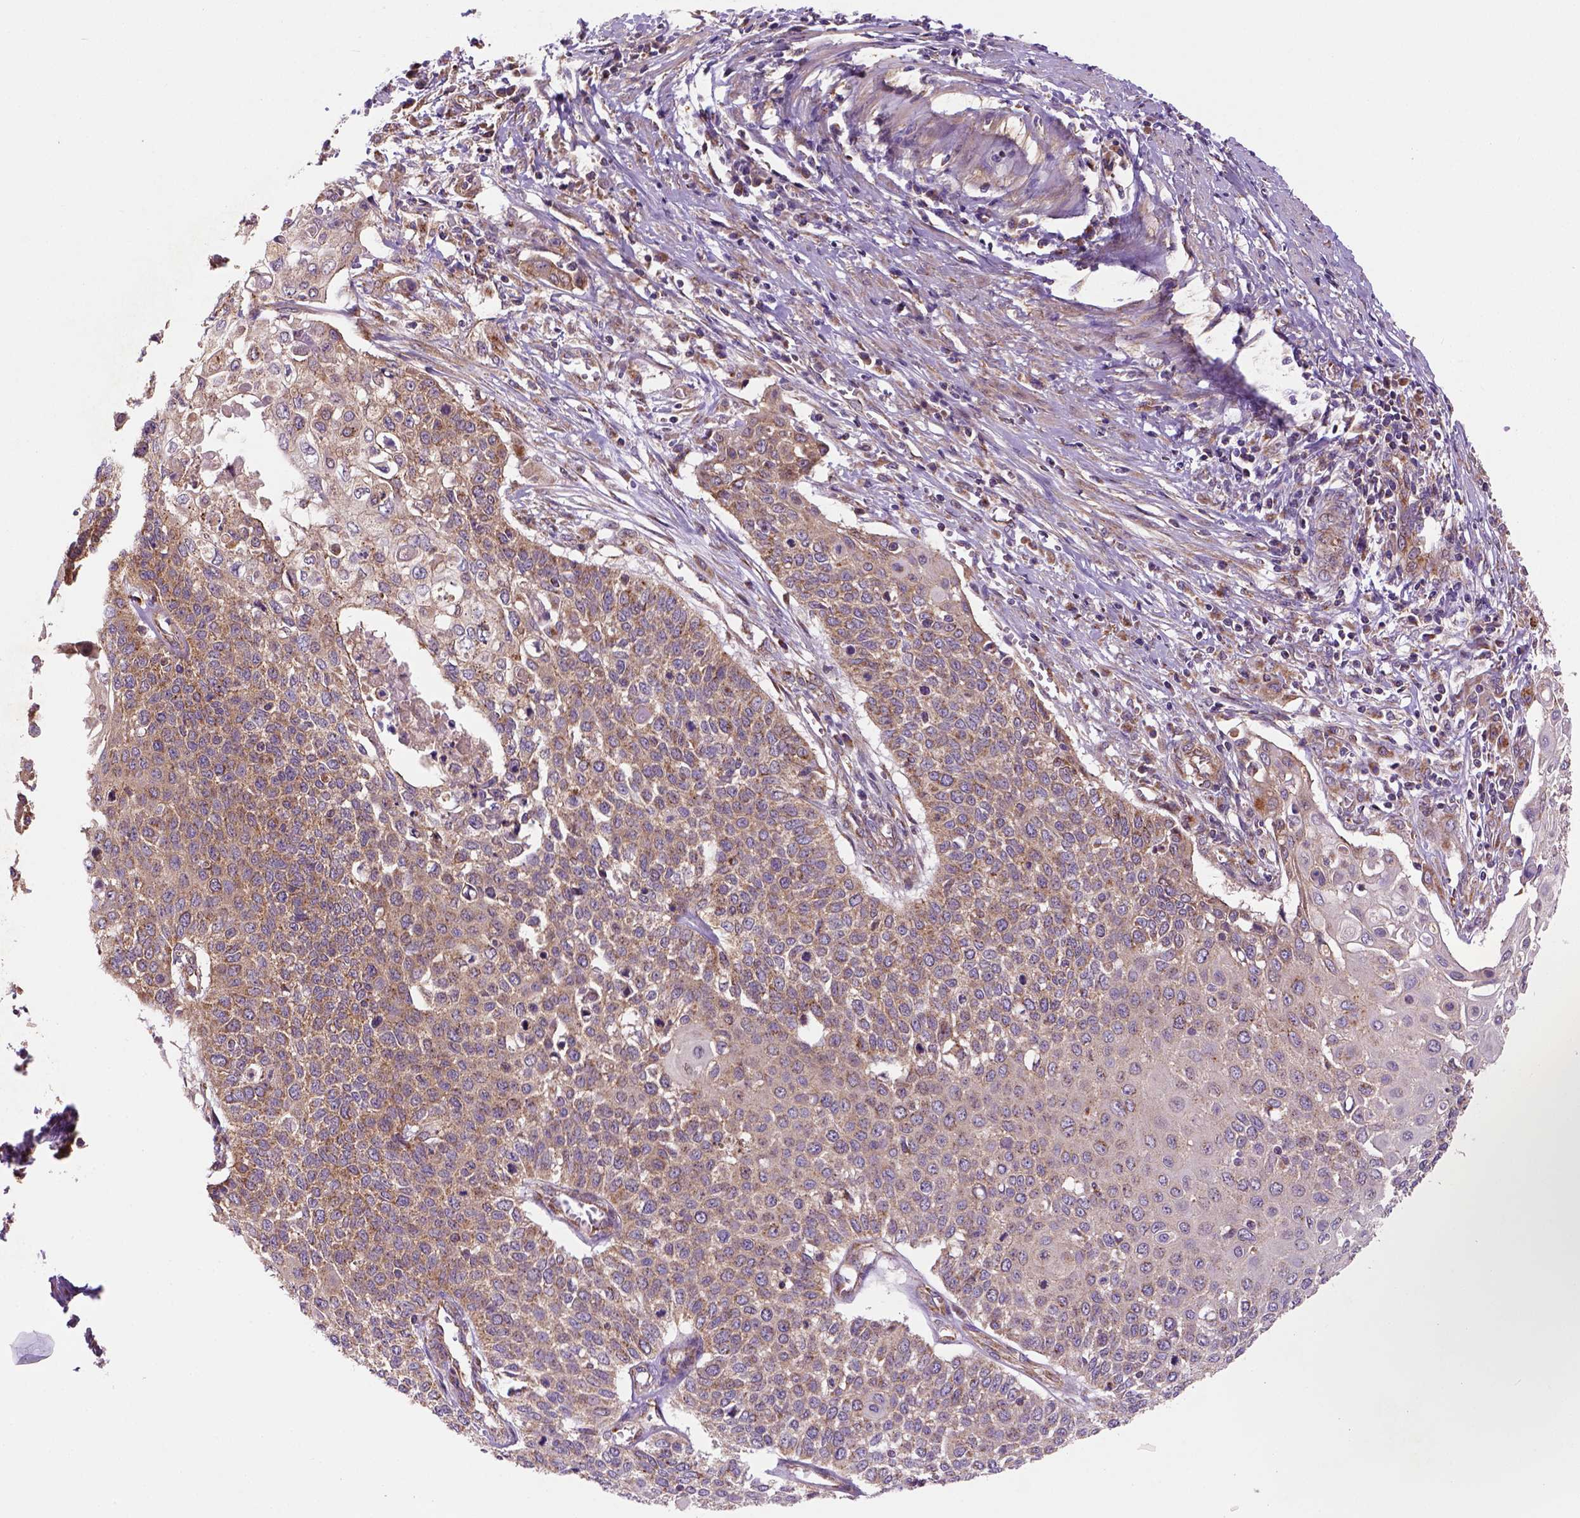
{"staining": {"intensity": "weak", "quantity": ">75%", "location": "cytoplasmic/membranous"}, "tissue": "cervical cancer", "cell_type": "Tumor cells", "image_type": "cancer", "snomed": [{"axis": "morphology", "description": "Squamous cell carcinoma, NOS"}, {"axis": "topography", "description": "Cervix"}], "caption": "A brown stain highlights weak cytoplasmic/membranous staining of a protein in human cervical cancer (squamous cell carcinoma) tumor cells.", "gene": "WARS2", "patient": {"sex": "female", "age": 39}}